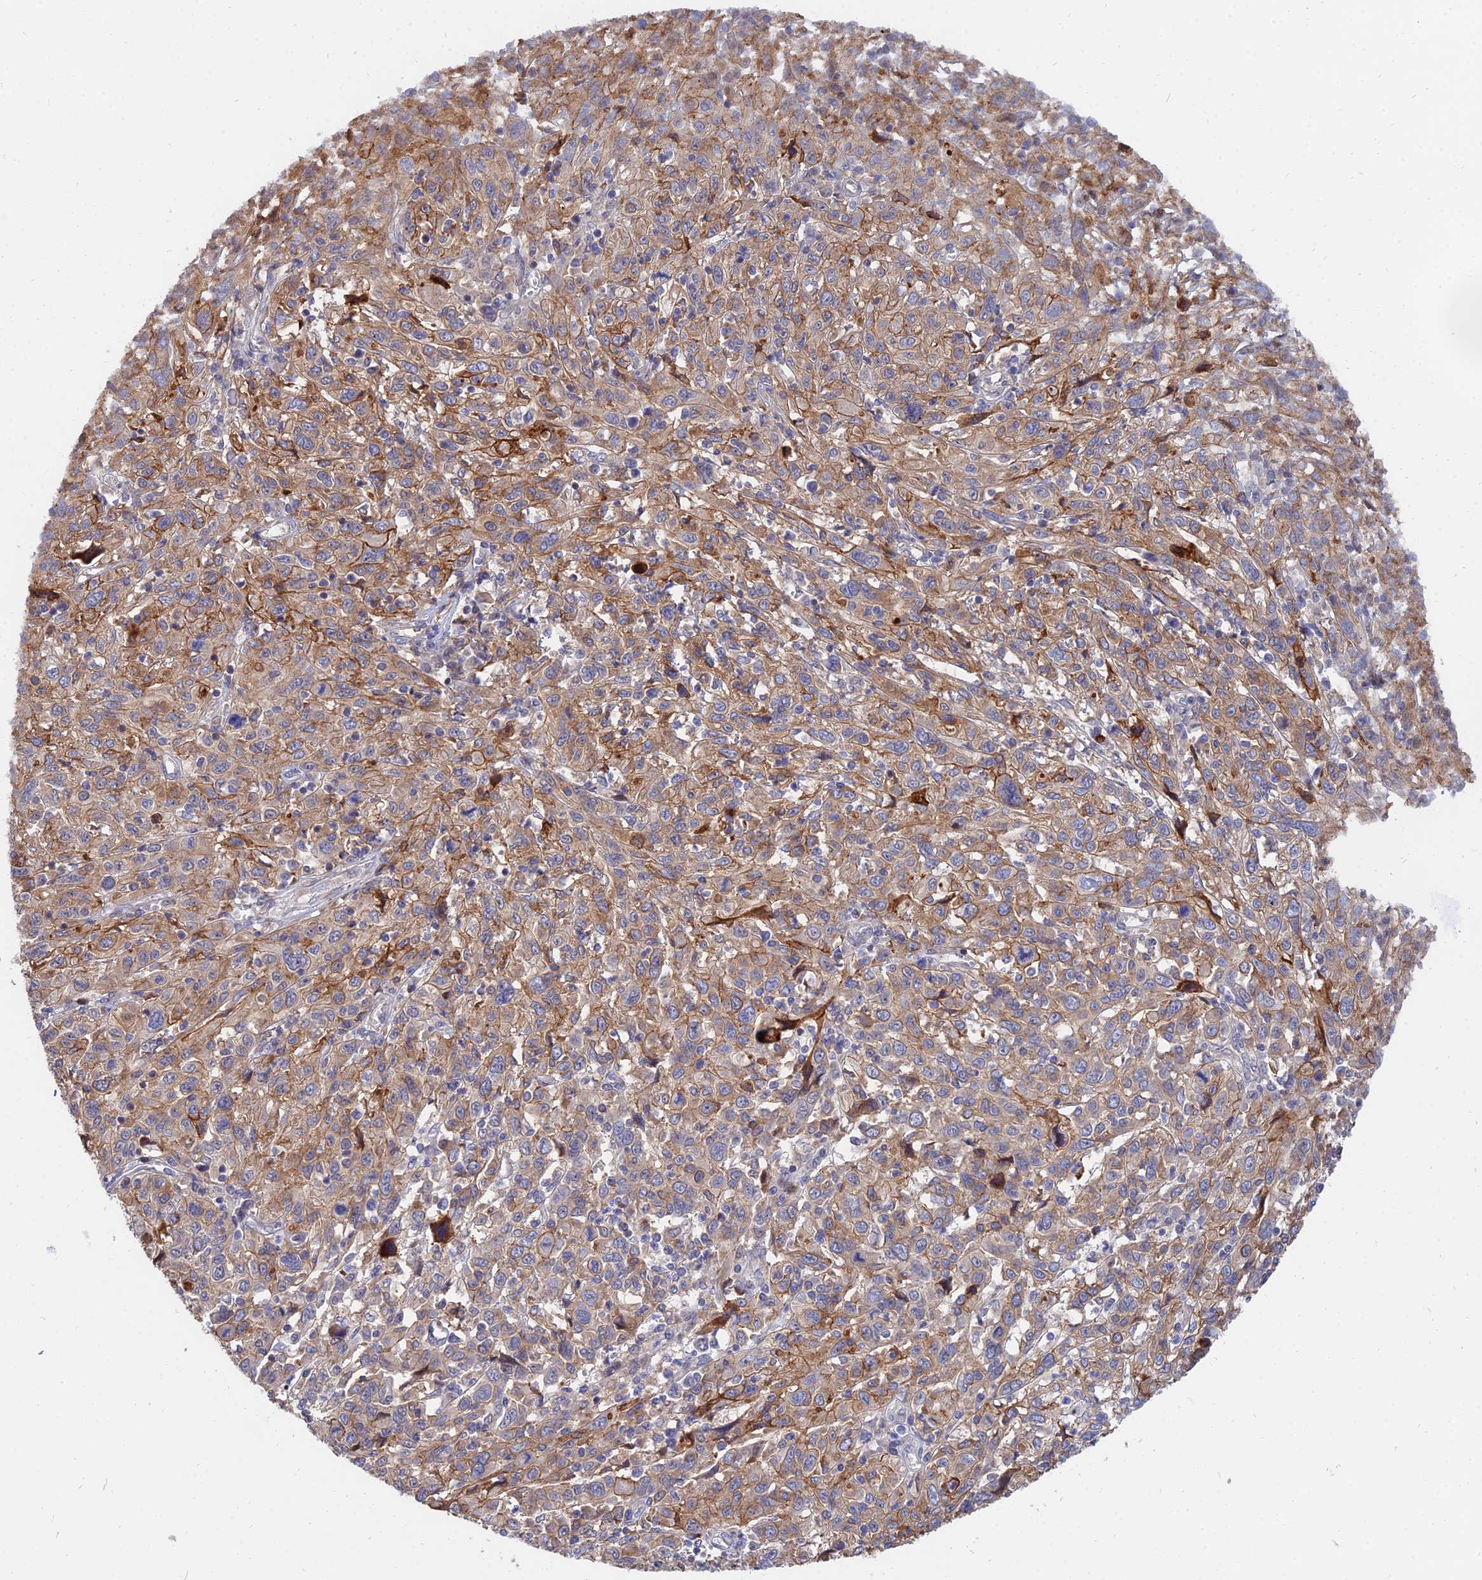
{"staining": {"intensity": "moderate", "quantity": "25%-75%", "location": "cytoplasmic/membranous"}, "tissue": "cervical cancer", "cell_type": "Tumor cells", "image_type": "cancer", "snomed": [{"axis": "morphology", "description": "Squamous cell carcinoma, NOS"}, {"axis": "topography", "description": "Cervix"}], "caption": "Immunohistochemistry (IHC) histopathology image of neoplastic tissue: cervical cancer (squamous cell carcinoma) stained using immunohistochemistry (IHC) demonstrates medium levels of moderate protein expression localized specifically in the cytoplasmic/membranous of tumor cells, appearing as a cytoplasmic/membranous brown color.", "gene": "TRIM43B", "patient": {"sex": "female", "age": 46}}